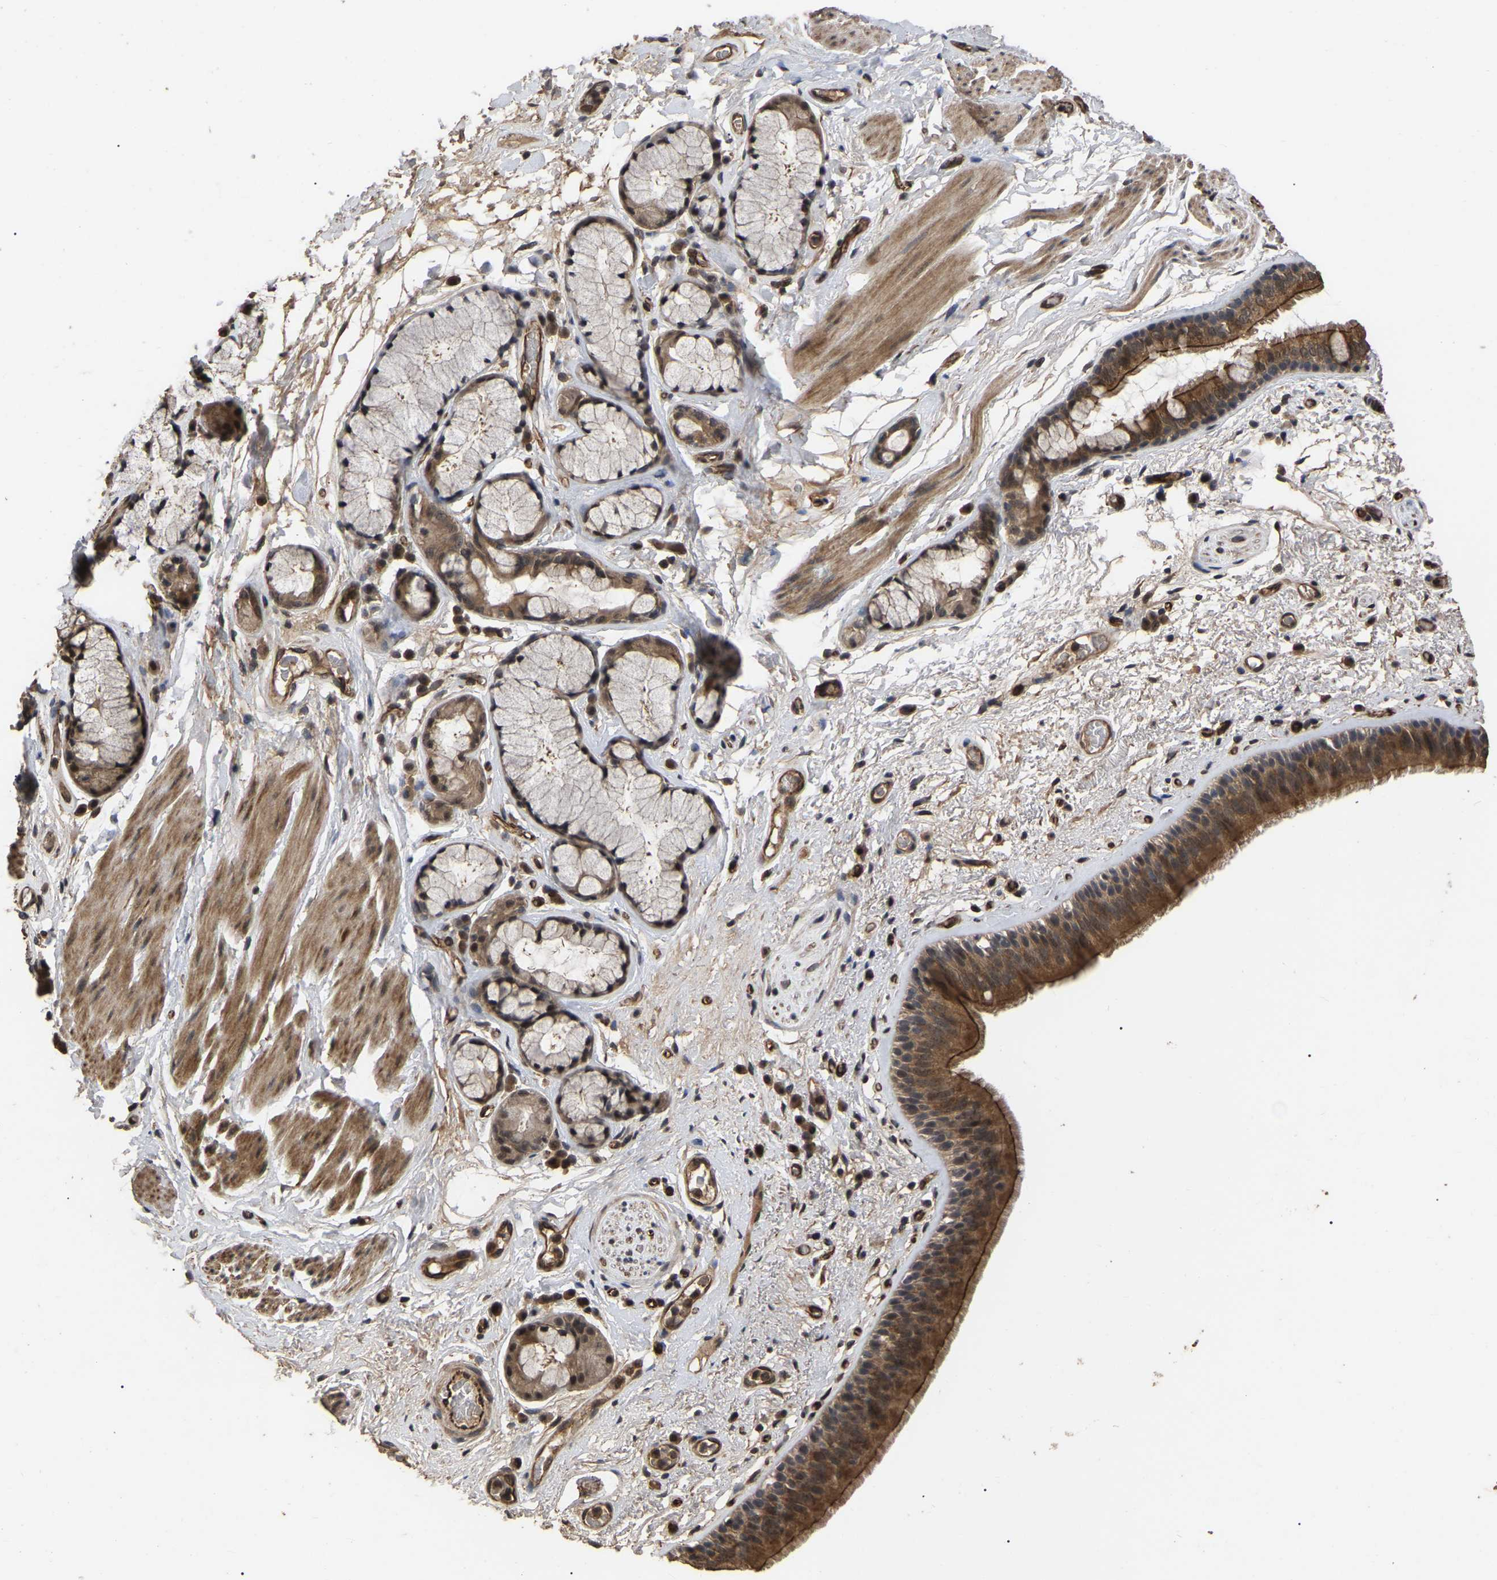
{"staining": {"intensity": "strong", "quantity": ">75%", "location": "cytoplasmic/membranous"}, "tissue": "bronchus", "cell_type": "Respiratory epithelial cells", "image_type": "normal", "snomed": [{"axis": "morphology", "description": "Normal tissue, NOS"}, {"axis": "topography", "description": "Cartilage tissue"}], "caption": "Protein staining of normal bronchus displays strong cytoplasmic/membranous expression in about >75% of respiratory epithelial cells. The staining was performed using DAB (3,3'-diaminobenzidine) to visualize the protein expression in brown, while the nuclei were stained in blue with hematoxylin (Magnification: 20x).", "gene": "FAM161B", "patient": {"sex": "female", "age": 63}}